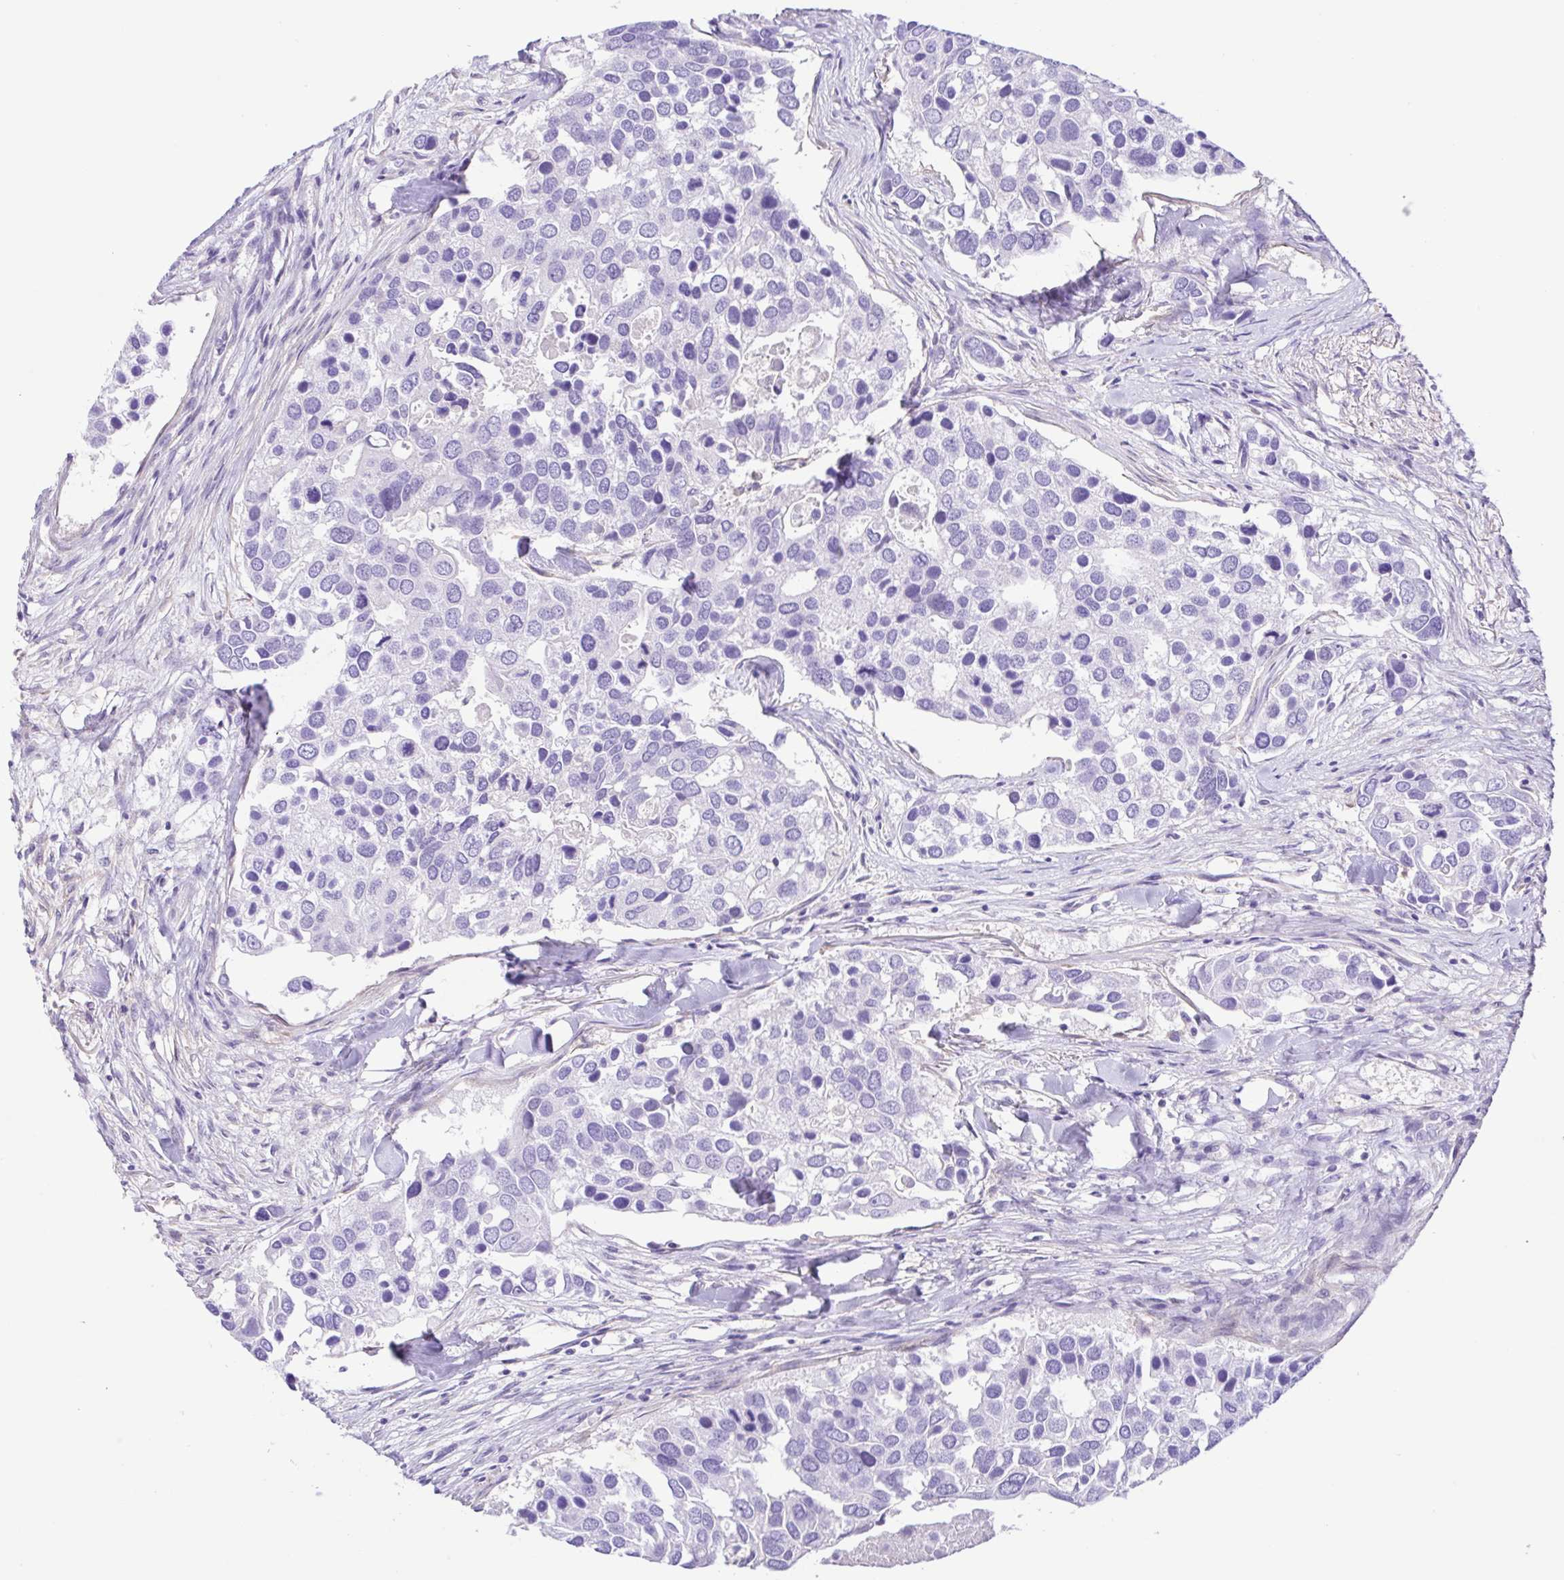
{"staining": {"intensity": "negative", "quantity": "none", "location": "none"}, "tissue": "breast cancer", "cell_type": "Tumor cells", "image_type": "cancer", "snomed": [{"axis": "morphology", "description": "Duct carcinoma"}, {"axis": "topography", "description": "Breast"}], "caption": "This is an immunohistochemistry histopathology image of human breast cancer (intraductal carcinoma). There is no staining in tumor cells.", "gene": "ISM2", "patient": {"sex": "female", "age": 83}}